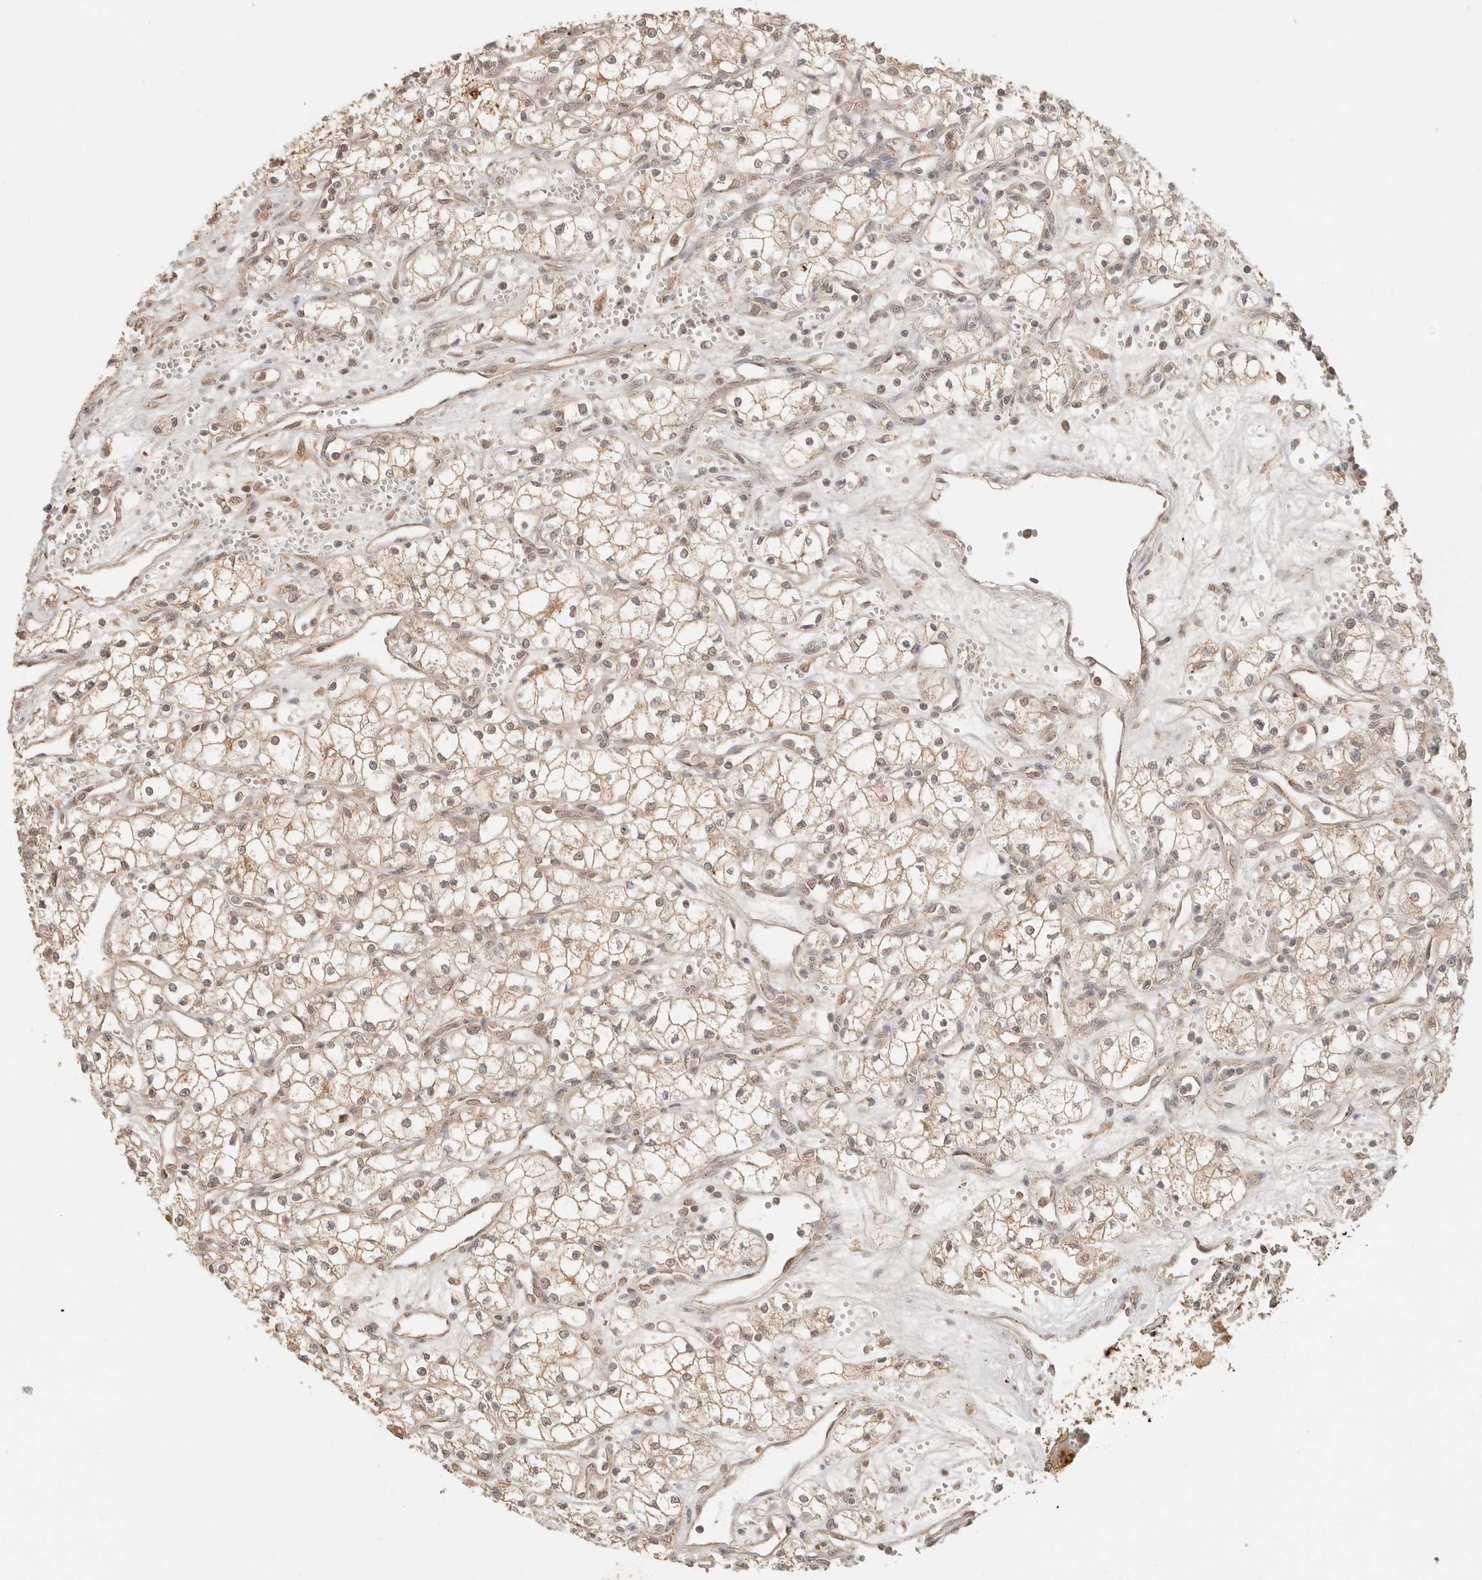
{"staining": {"intensity": "weak", "quantity": "25%-75%", "location": "cytoplasmic/membranous"}, "tissue": "renal cancer", "cell_type": "Tumor cells", "image_type": "cancer", "snomed": [{"axis": "morphology", "description": "Adenocarcinoma, NOS"}, {"axis": "topography", "description": "Kidney"}], "caption": "This is a micrograph of immunohistochemistry (IHC) staining of renal cancer, which shows weak staining in the cytoplasmic/membranous of tumor cells.", "gene": "LMO4", "patient": {"sex": "male", "age": 59}}